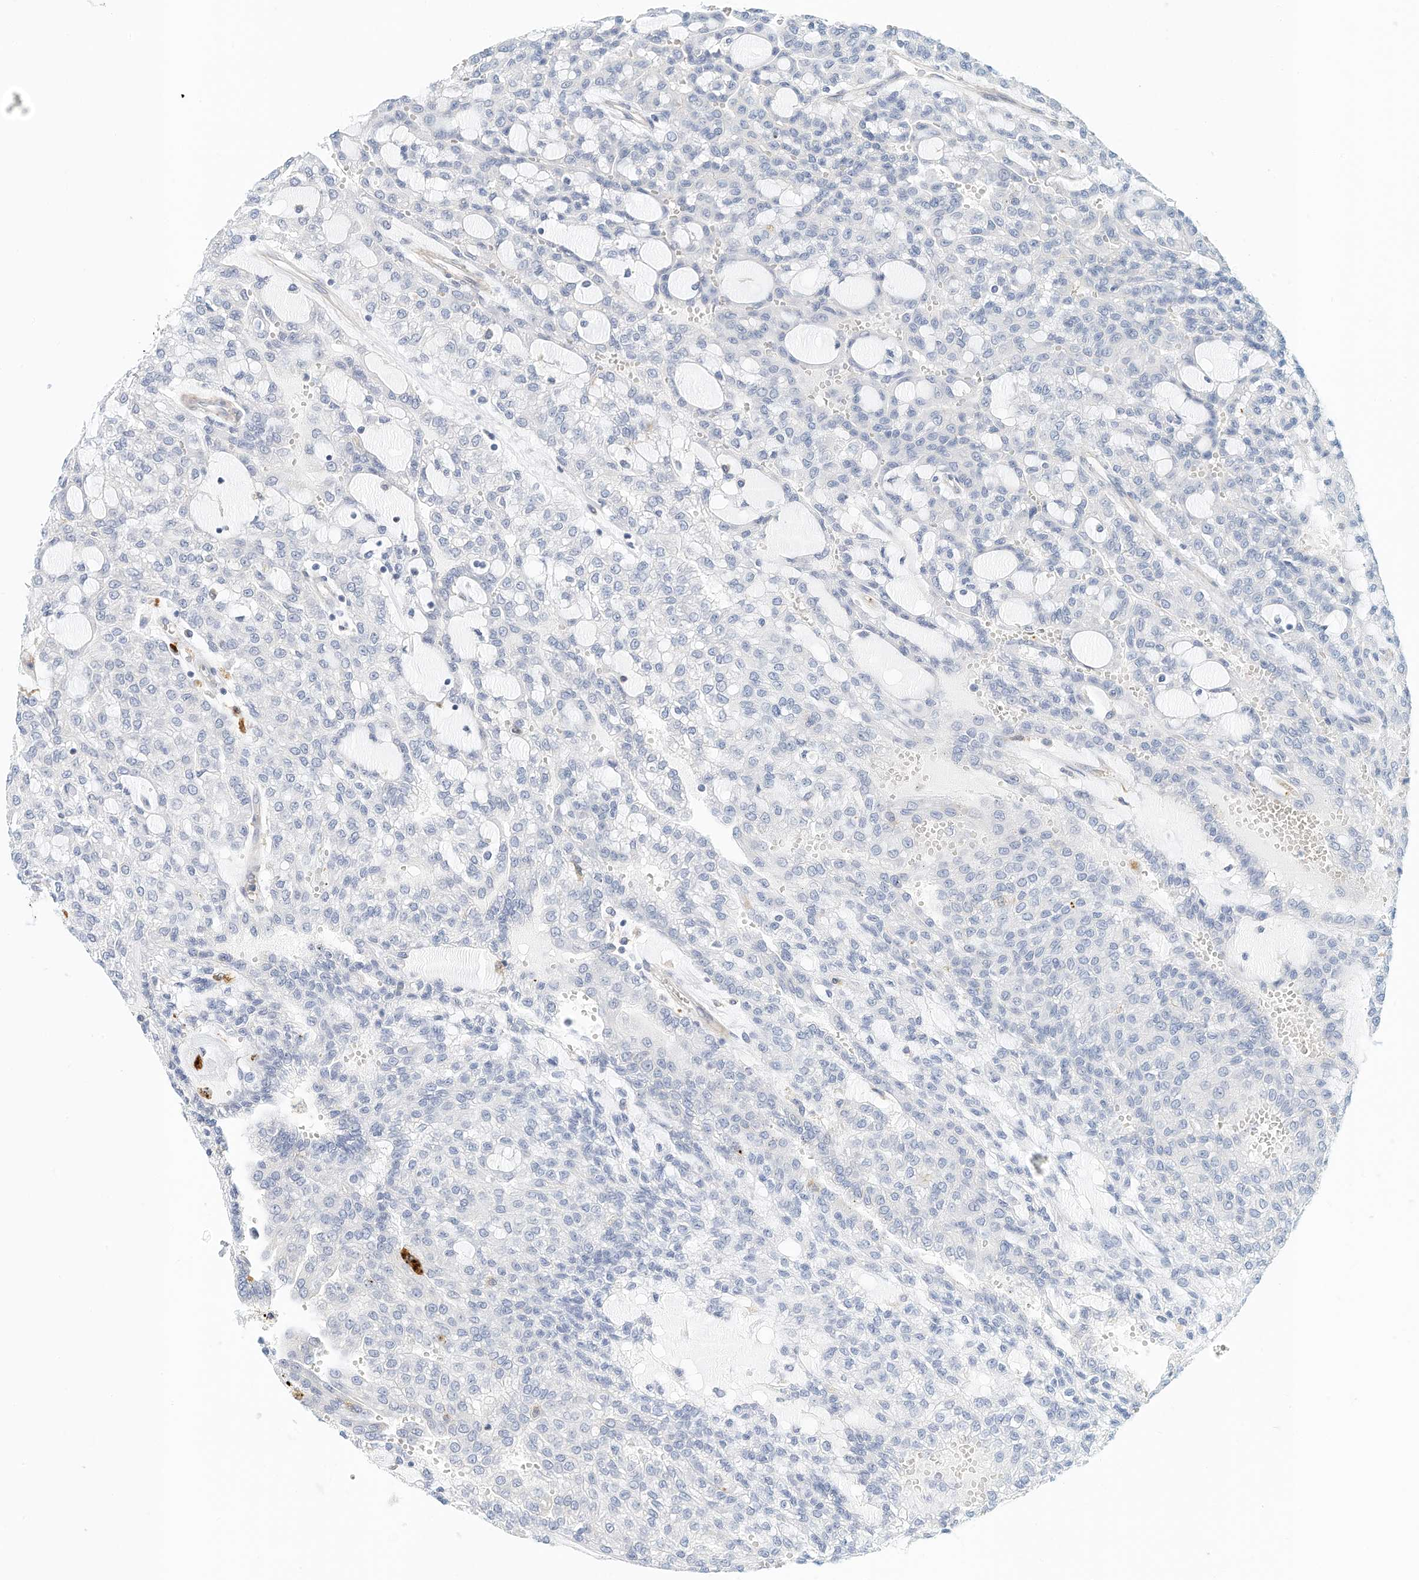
{"staining": {"intensity": "negative", "quantity": "none", "location": "none"}, "tissue": "renal cancer", "cell_type": "Tumor cells", "image_type": "cancer", "snomed": [{"axis": "morphology", "description": "Adenocarcinoma, NOS"}, {"axis": "topography", "description": "Kidney"}], "caption": "Tumor cells are negative for protein expression in human renal adenocarcinoma.", "gene": "MICAL1", "patient": {"sex": "male", "age": 63}}